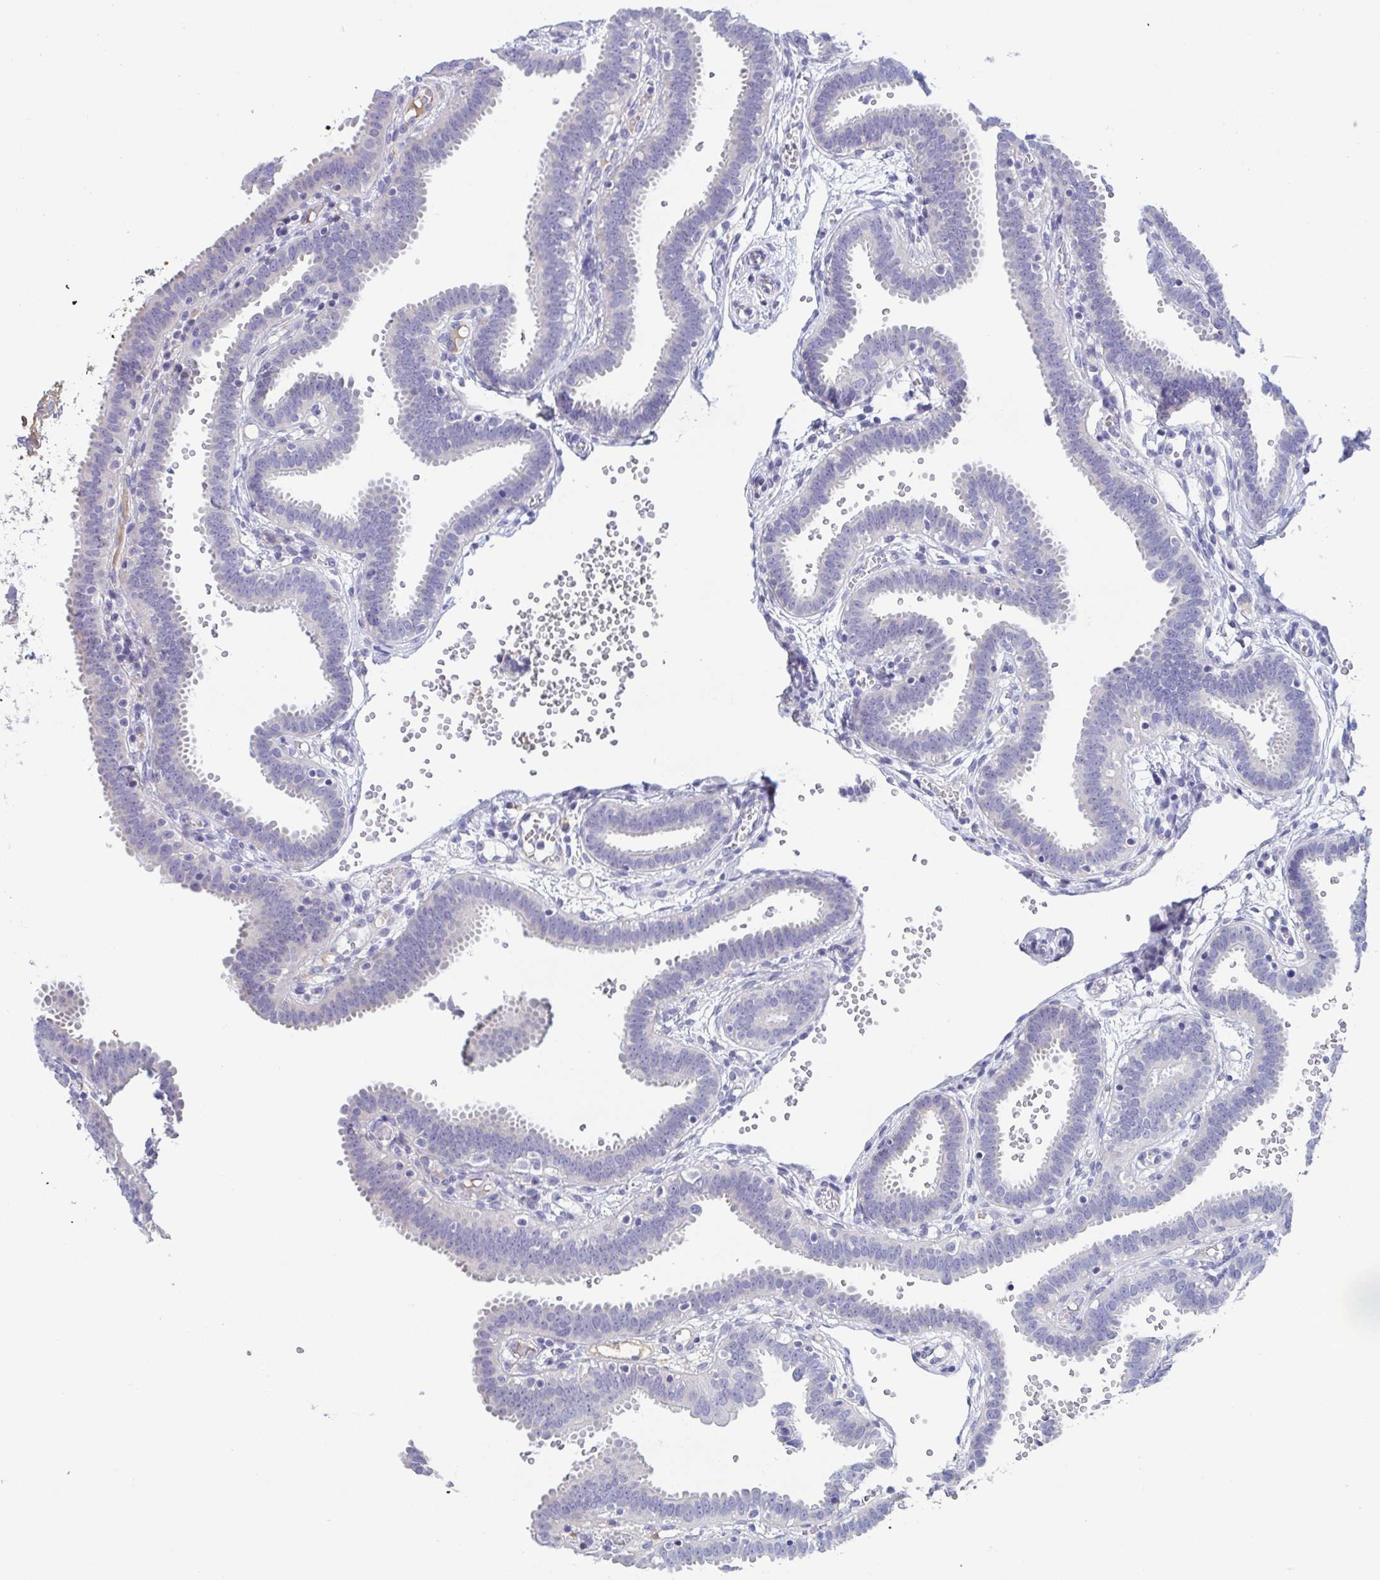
{"staining": {"intensity": "negative", "quantity": "none", "location": "none"}, "tissue": "fallopian tube", "cell_type": "Glandular cells", "image_type": "normal", "snomed": [{"axis": "morphology", "description": "Normal tissue, NOS"}, {"axis": "topography", "description": "Fallopian tube"}], "caption": "Glandular cells are negative for brown protein staining in unremarkable fallopian tube. (Immunohistochemistry, brightfield microscopy, high magnification).", "gene": "TREH", "patient": {"sex": "female", "age": 37}}